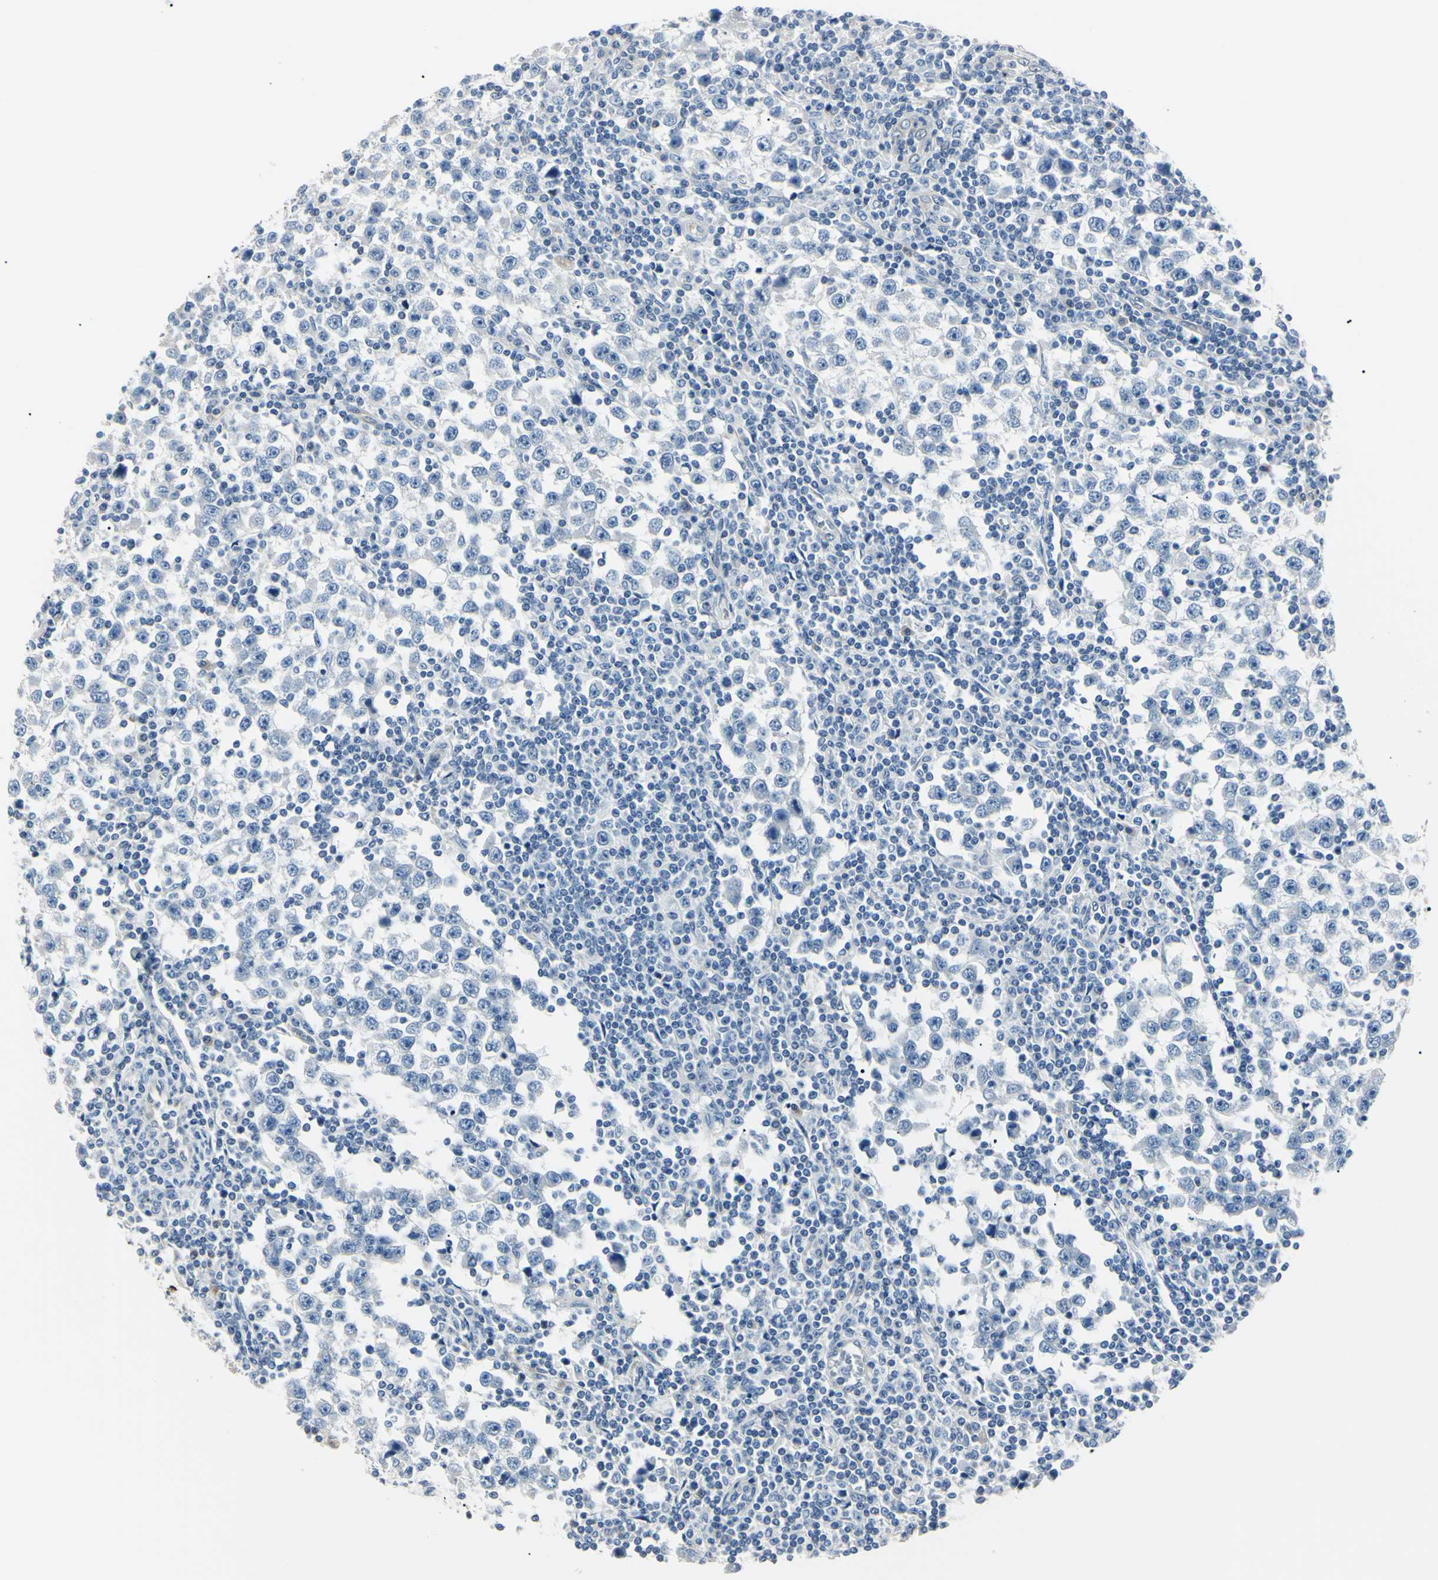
{"staining": {"intensity": "negative", "quantity": "none", "location": "none"}, "tissue": "testis cancer", "cell_type": "Tumor cells", "image_type": "cancer", "snomed": [{"axis": "morphology", "description": "Seminoma, NOS"}, {"axis": "topography", "description": "Testis"}], "caption": "Testis cancer (seminoma) was stained to show a protein in brown. There is no significant expression in tumor cells. Nuclei are stained in blue.", "gene": "AKR1C3", "patient": {"sex": "male", "age": 65}}